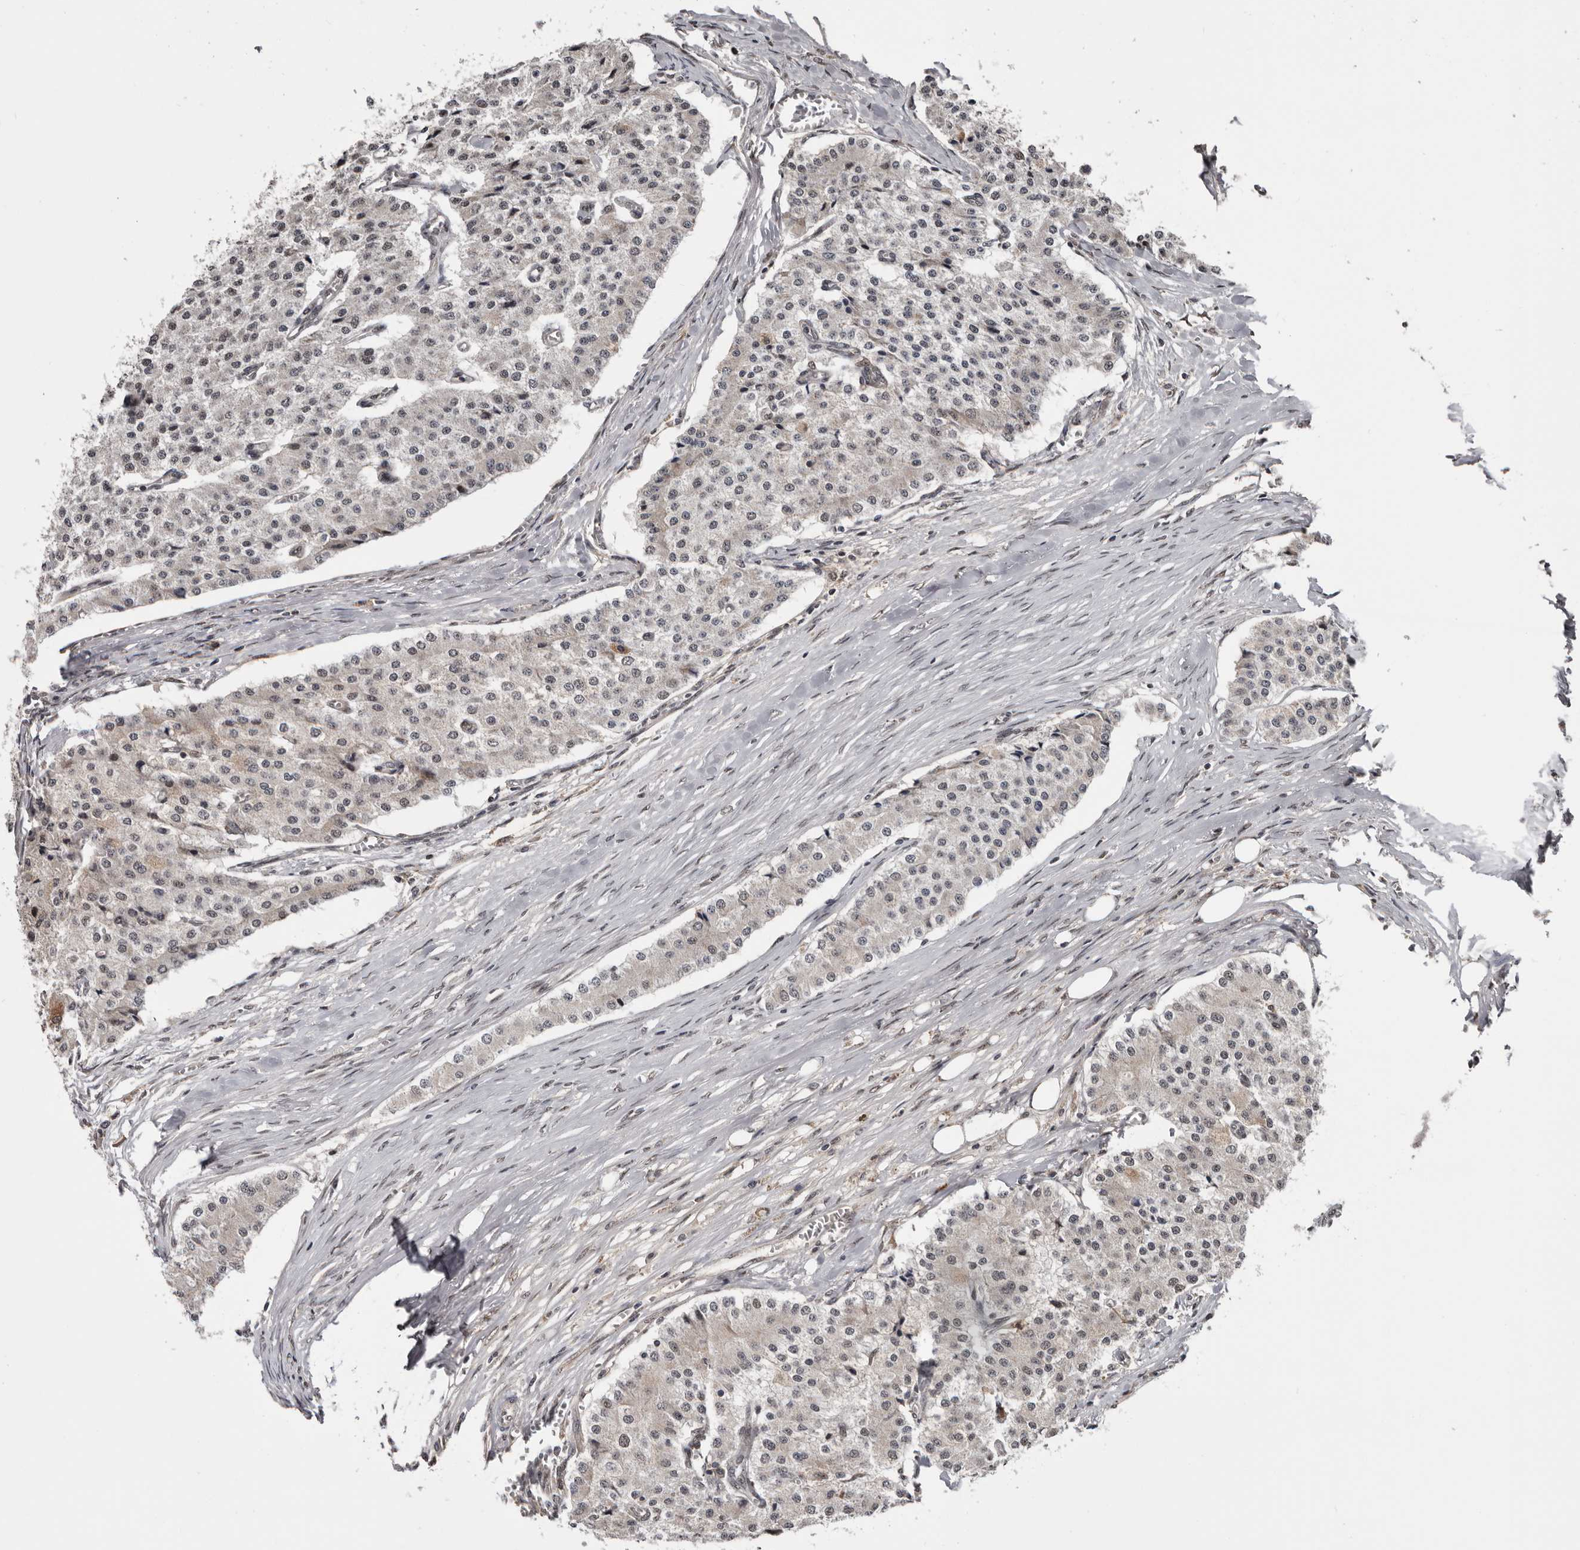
{"staining": {"intensity": "weak", "quantity": "<25%", "location": "cytoplasmic/membranous,nuclear"}, "tissue": "carcinoid", "cell_type": "Tumor cells", "image_type": "cancer", "snomed": [{"axis": "morphology", "description": "Carcinoid, malignant, NOS"}, {"axis": "topography", "description": "Colon"}], "caption": "Tumor cells are negative for brown protein staining in carcinoid (malignant). (Stains: DAB IHC with hematoxylin counter stain, Microscopy: brightfield microscopy at high magnification).", "gene": "MOGAT2", "patient": {"sex": "female", "age": 52}}